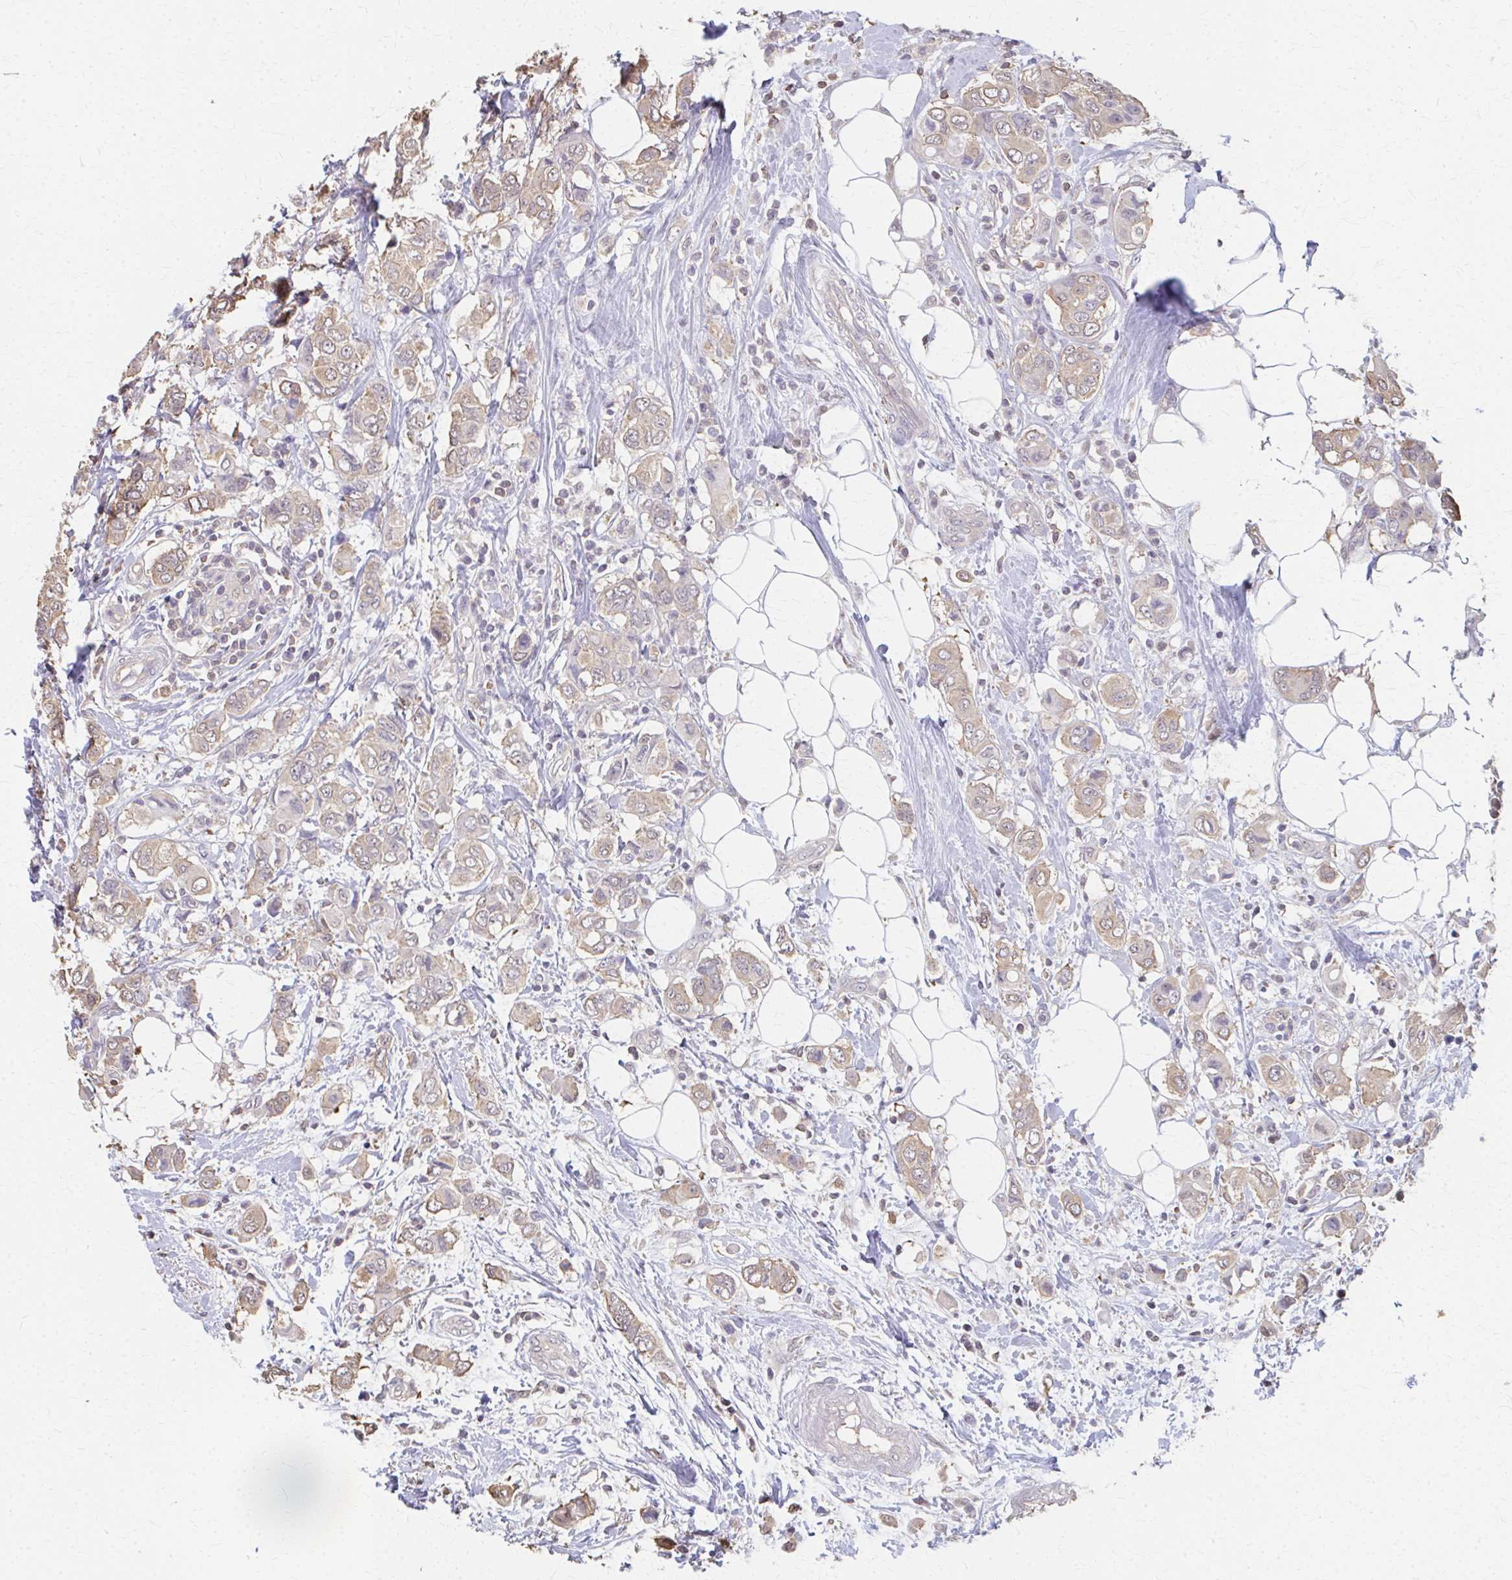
{"staining": {"intensity": "weak", "quantity": ">75%", "location": "cytoplasmic/membranous"}, "tissue": "breast cancer", "cell_type": "Tumor cells", "image_type": "cancer", "snomed": [{"axis": "morphology", "description": "Lobular carcinoma"}, {"axis": "topography", "description": "Breast"}], "caption": "The micrograph reveals a brown stain indicating the presence of a protein in the cytoplasmic/membranous of tumor cells in breast cancer.", "gene": "RABGAP1L", "patient": {"sex": "female", "age": 51}}